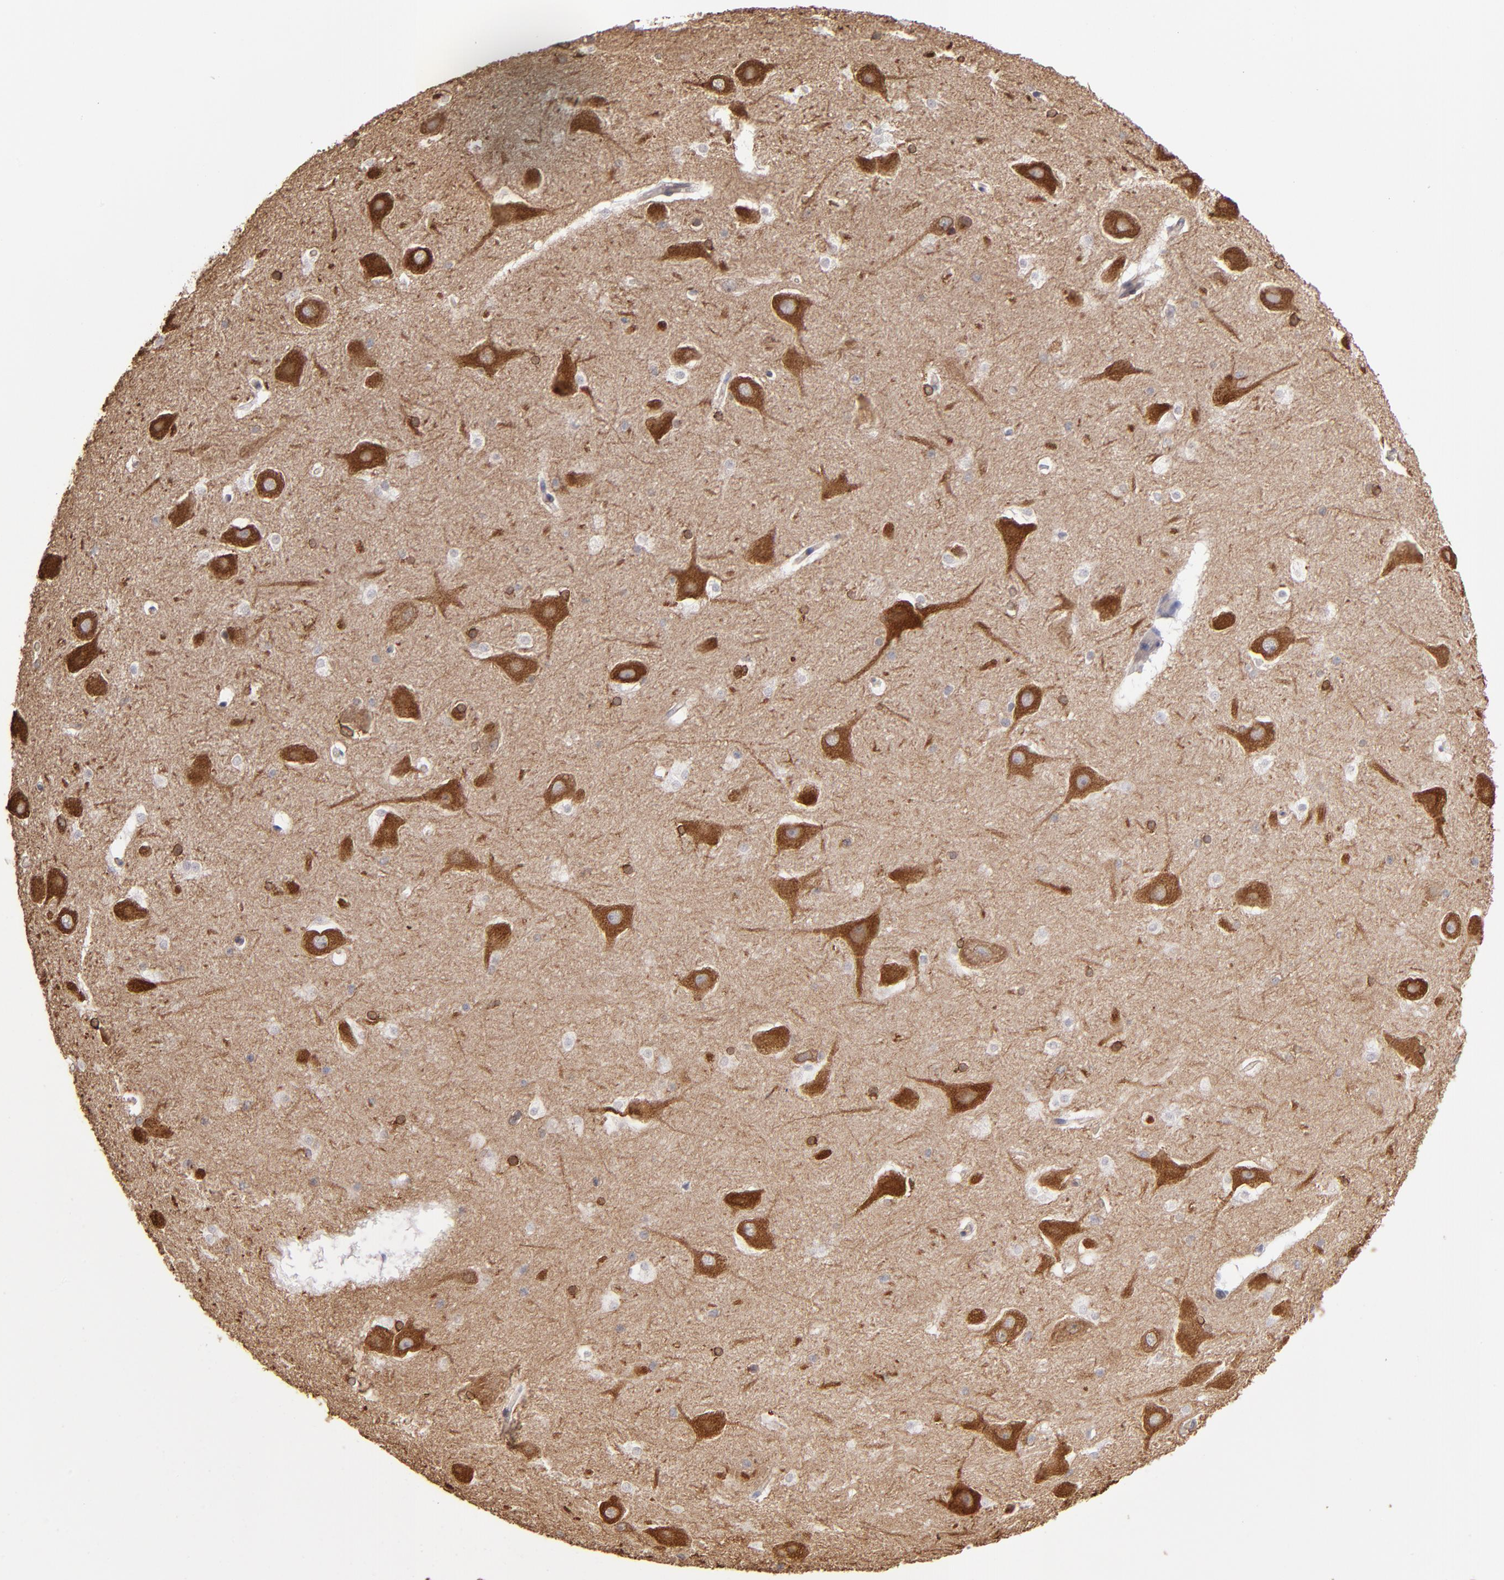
{"staining": {"intensity": "moderate", "quantity": "<25%", "location": "cytoplasmic/membranous"}, "tissue": "hippocampus", "cell_type": "Glial cells", "image_type": "normal", "snomed": [{"axis": "morphology", "description": "Normal tissue, NOS"}, {"axis": "topography", "description": "Hippocampus"}], "caption": "Protein expression analysis of benign human hippocampus reveals moderate cytoplasmic/membranous positivity in approximately <25% of glial cells. The protein of interest is stained brown, and the nuclei are stained in blue (DAB IHC with brightfield microscopy, high magnification).", "gene": "PGRMC1", "patient": {"sex": "male", "age": 45}}